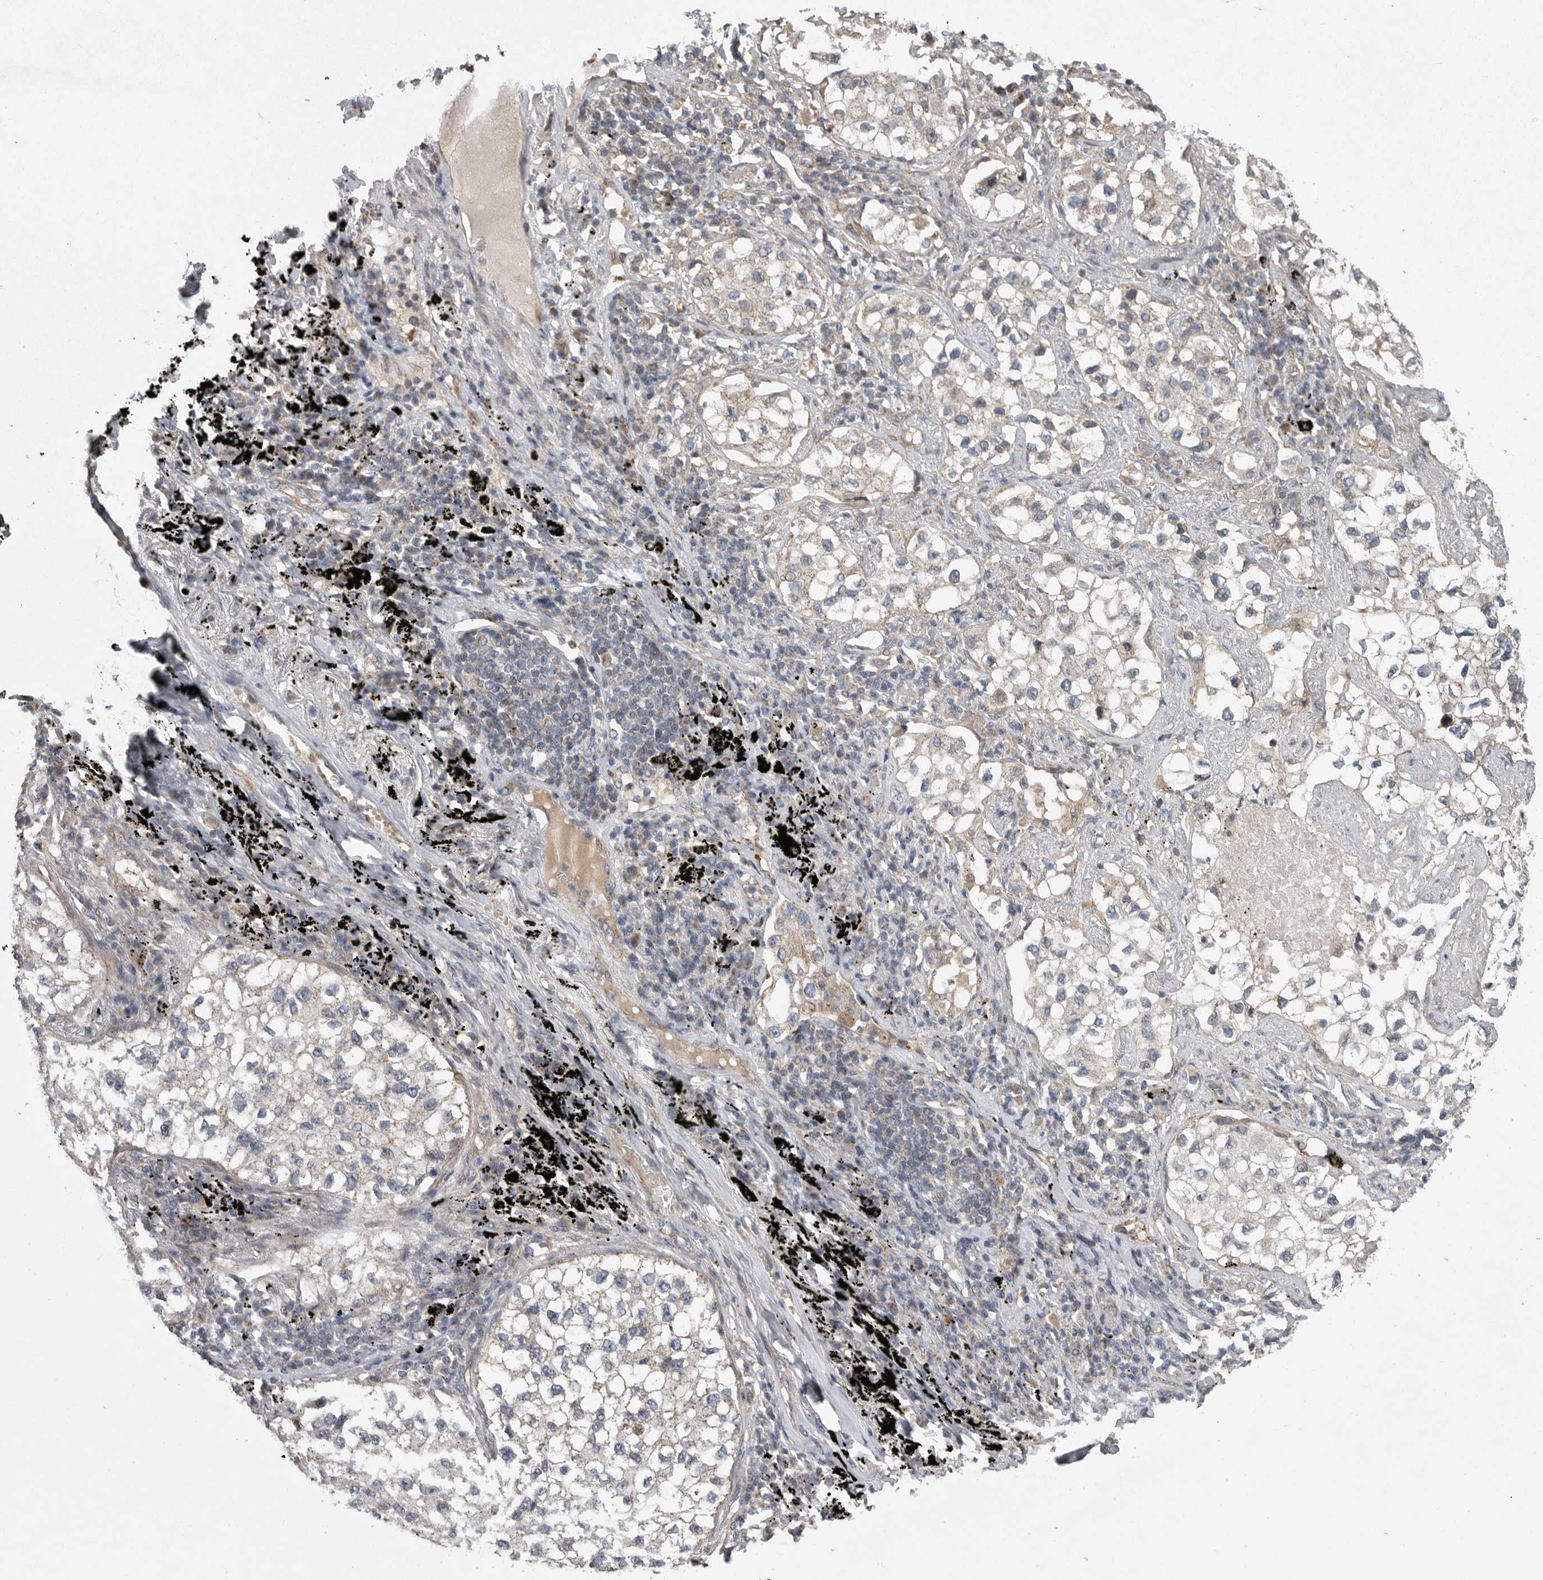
{"staining": {"intensity": "weak", "quantity": "<25%", "location": "cytoplasmic/membranous"}, "tissue": "lung cancer", "cell_type": "Tumor cells", "image_type": "cancer", "snomed": [{"axis": "morphology", "description": "Adenocarcinoma, NOS"}, {"axis": "topography", "description": "Lung"}], "caption": "Adenocarcinoma (lung) stained for a protein using immunohistochemistry (IHC) demonstrates no positivity tumor cells.", "gene": "CRP", "patient": {"sex": "male", "age": 63}}